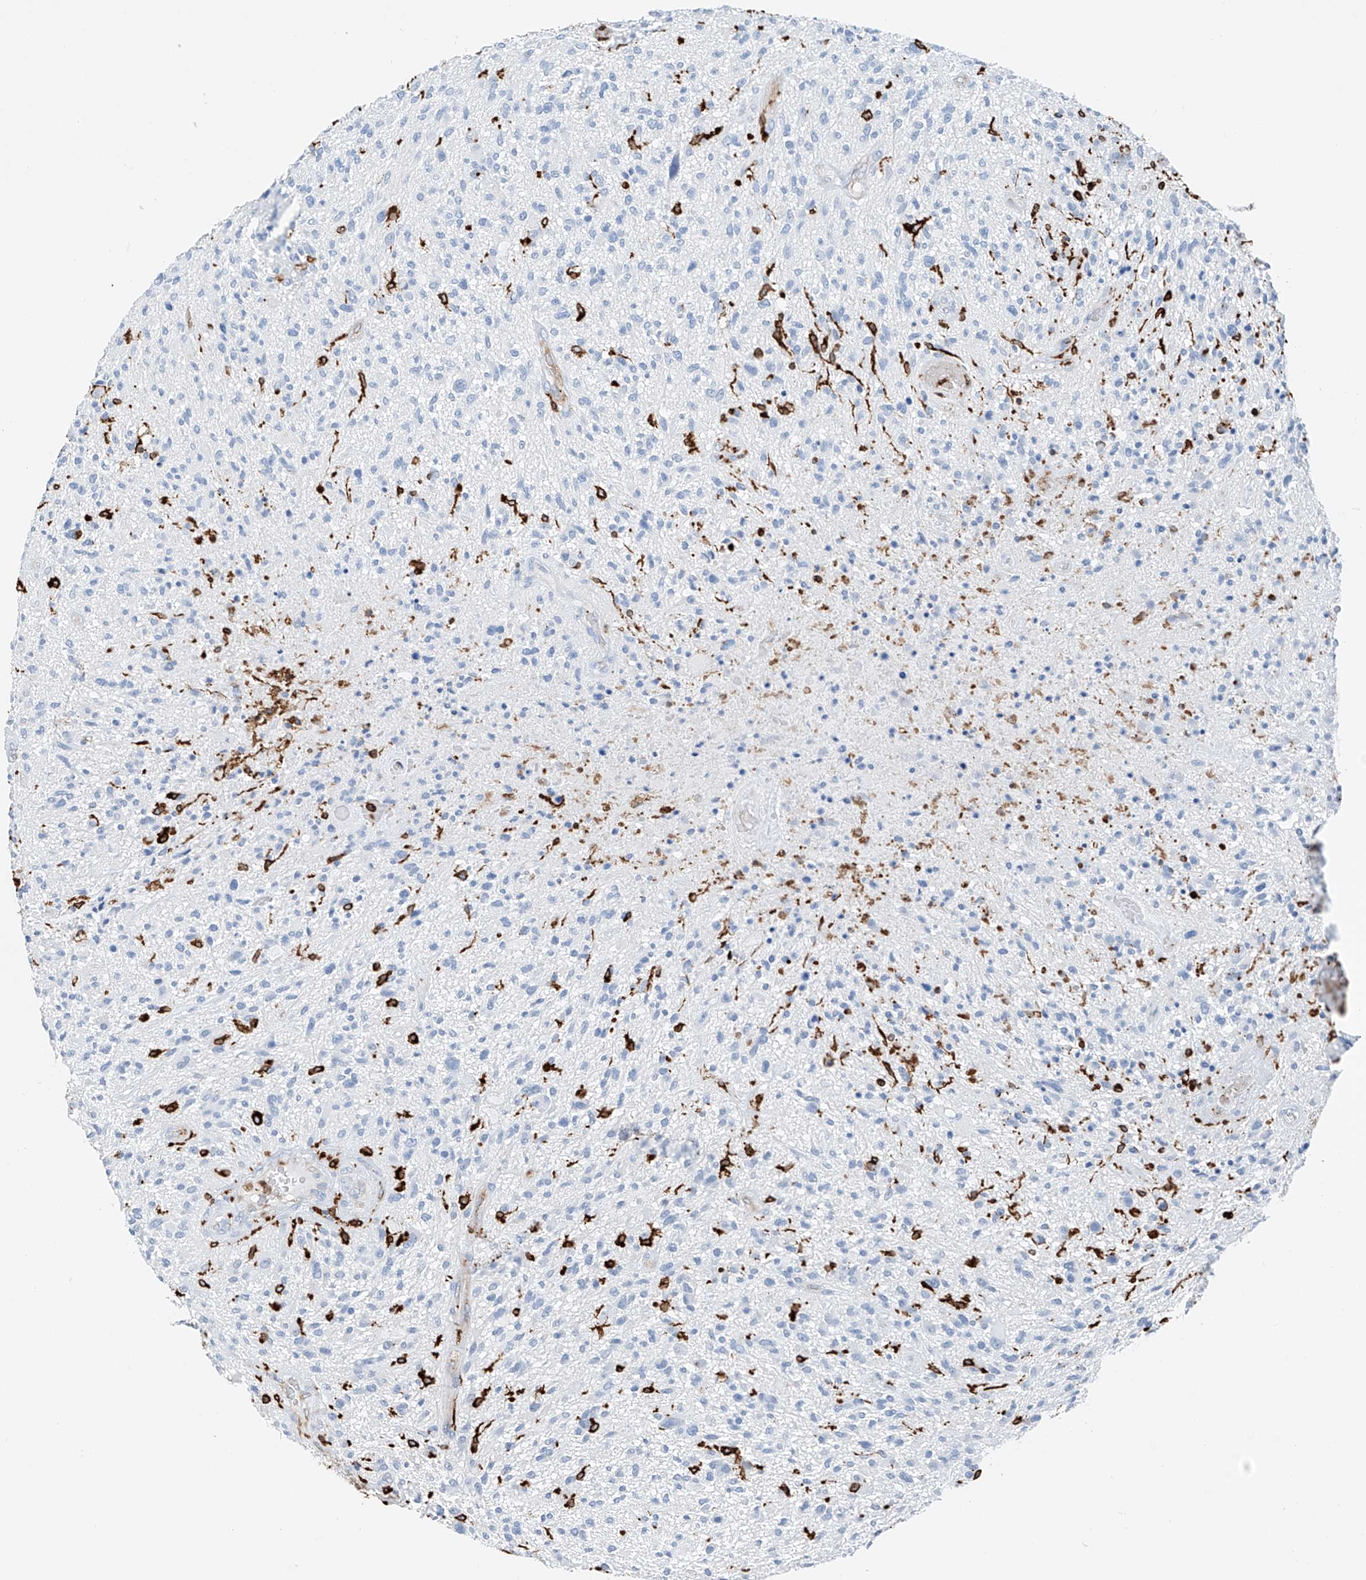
{"staining": {"intensity": "negative", "quantity": "none", "location": "none"}, "tissue": "glioma", "cell_type": "Tumor cells", "image_type": "cancer", "snomed": [{"axis": "morphology", "description": "Glioma, malignant, High grade"}, {"axis": "topography", "description": "Brain"}], "caption": "High power microscopy micrograph of an immunohistochemistry (IHC) photomicrograph of malignant high-grade glioma, revealing no significant expression in tumor cells. (DAB immunohistochemistry, high magnification).", "gene": "TBXAS1", "patient": {"sex": "male", "age": 47}}